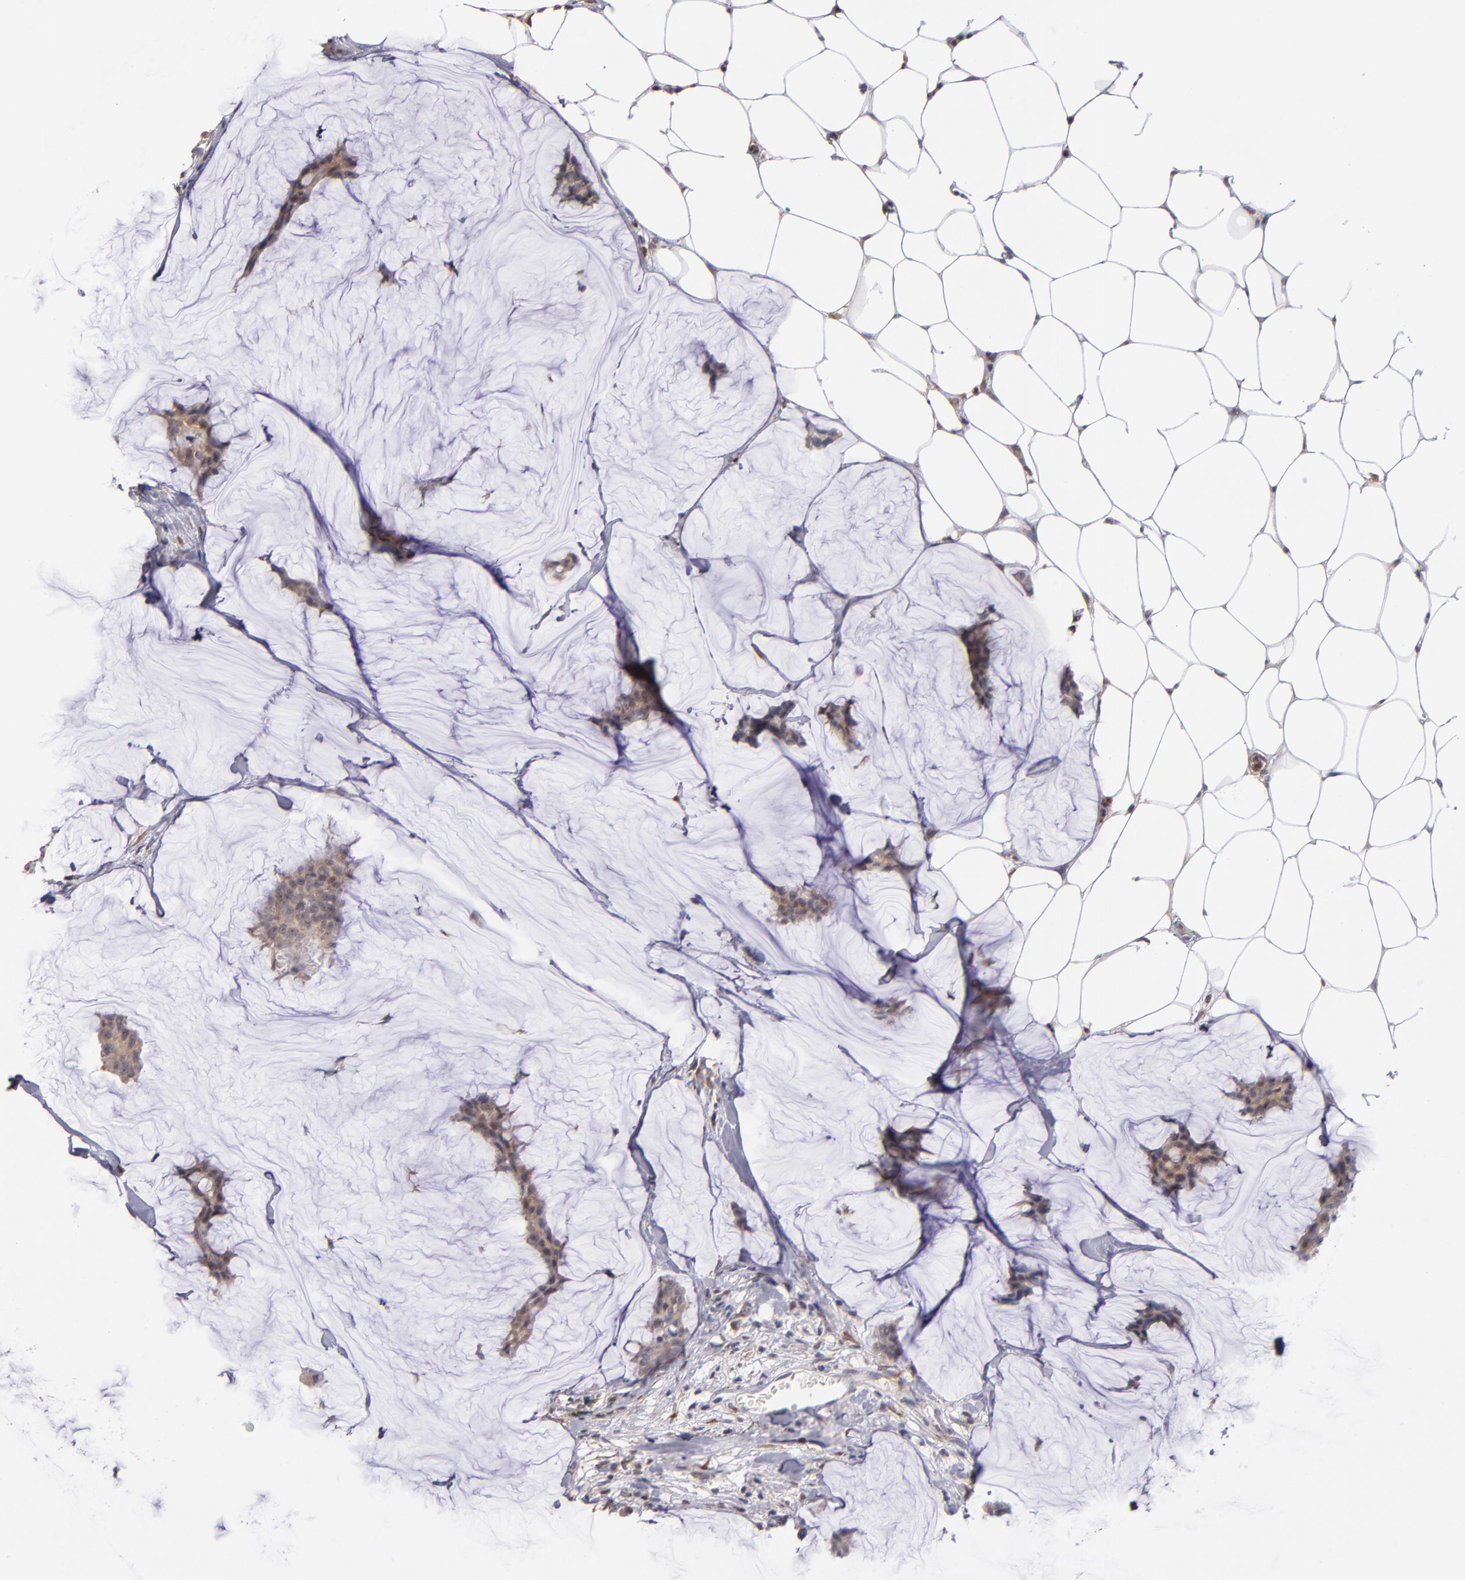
{"staining": {"intensity": "weak", "quantity": ">75%", "location": "cytoplasmic/membranous"}, "tissue": "breast cancer", "cell_type": "Tumor cells", "image_type": "cancer", "snomed": [{"axis": "morphology", "description": "Duct carcinoma"}, {"axis": "topography", "description": "Breast"}], "caption": "Protein staining of invasive ductal carcinoma (breast) tissue demonstrates weak cytoplasmic/membranous positivity in about >75% of tumor cells. (DAB (3,3'-diaminobenzidine) IHC, brown staining for protein, blue staining for nuclei).", "gene": "CASP1", "patient": {"sex": "female", "age": 93}}